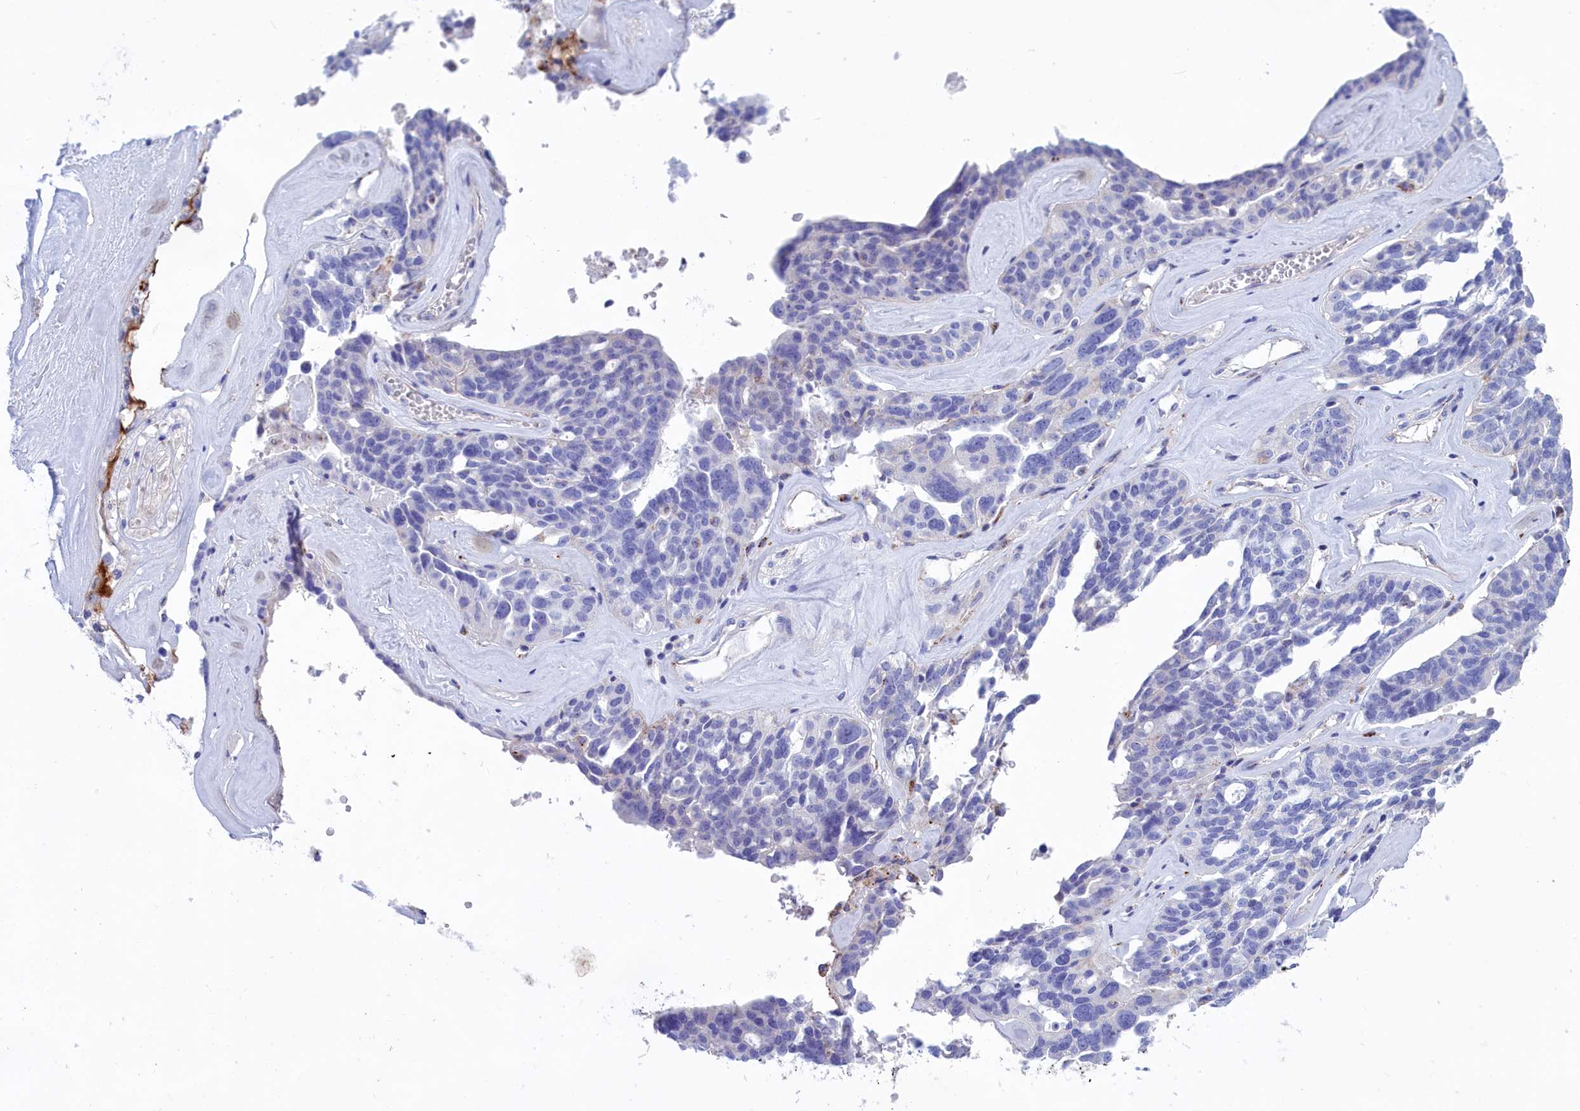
{"staining": {"intensity": "negative", "quantity": "none", "location": "none"}, "tissue": "ovarian cancer", "cell_type": "Tumor cells", "image_type": "cancer", "snomed": [{"axis": "morphology", "description": "Cystadenocarcinoma, serous, NOS"}, {"axis": "topography", "description": "Ovary"}], "caption": "Human serous cystadenocarcinoma (ovarian) stained for a protein using IHC shows no positivity in tumor cells.", "gene": "WDR6", "patient": {"sex": "female", "age": 59}}